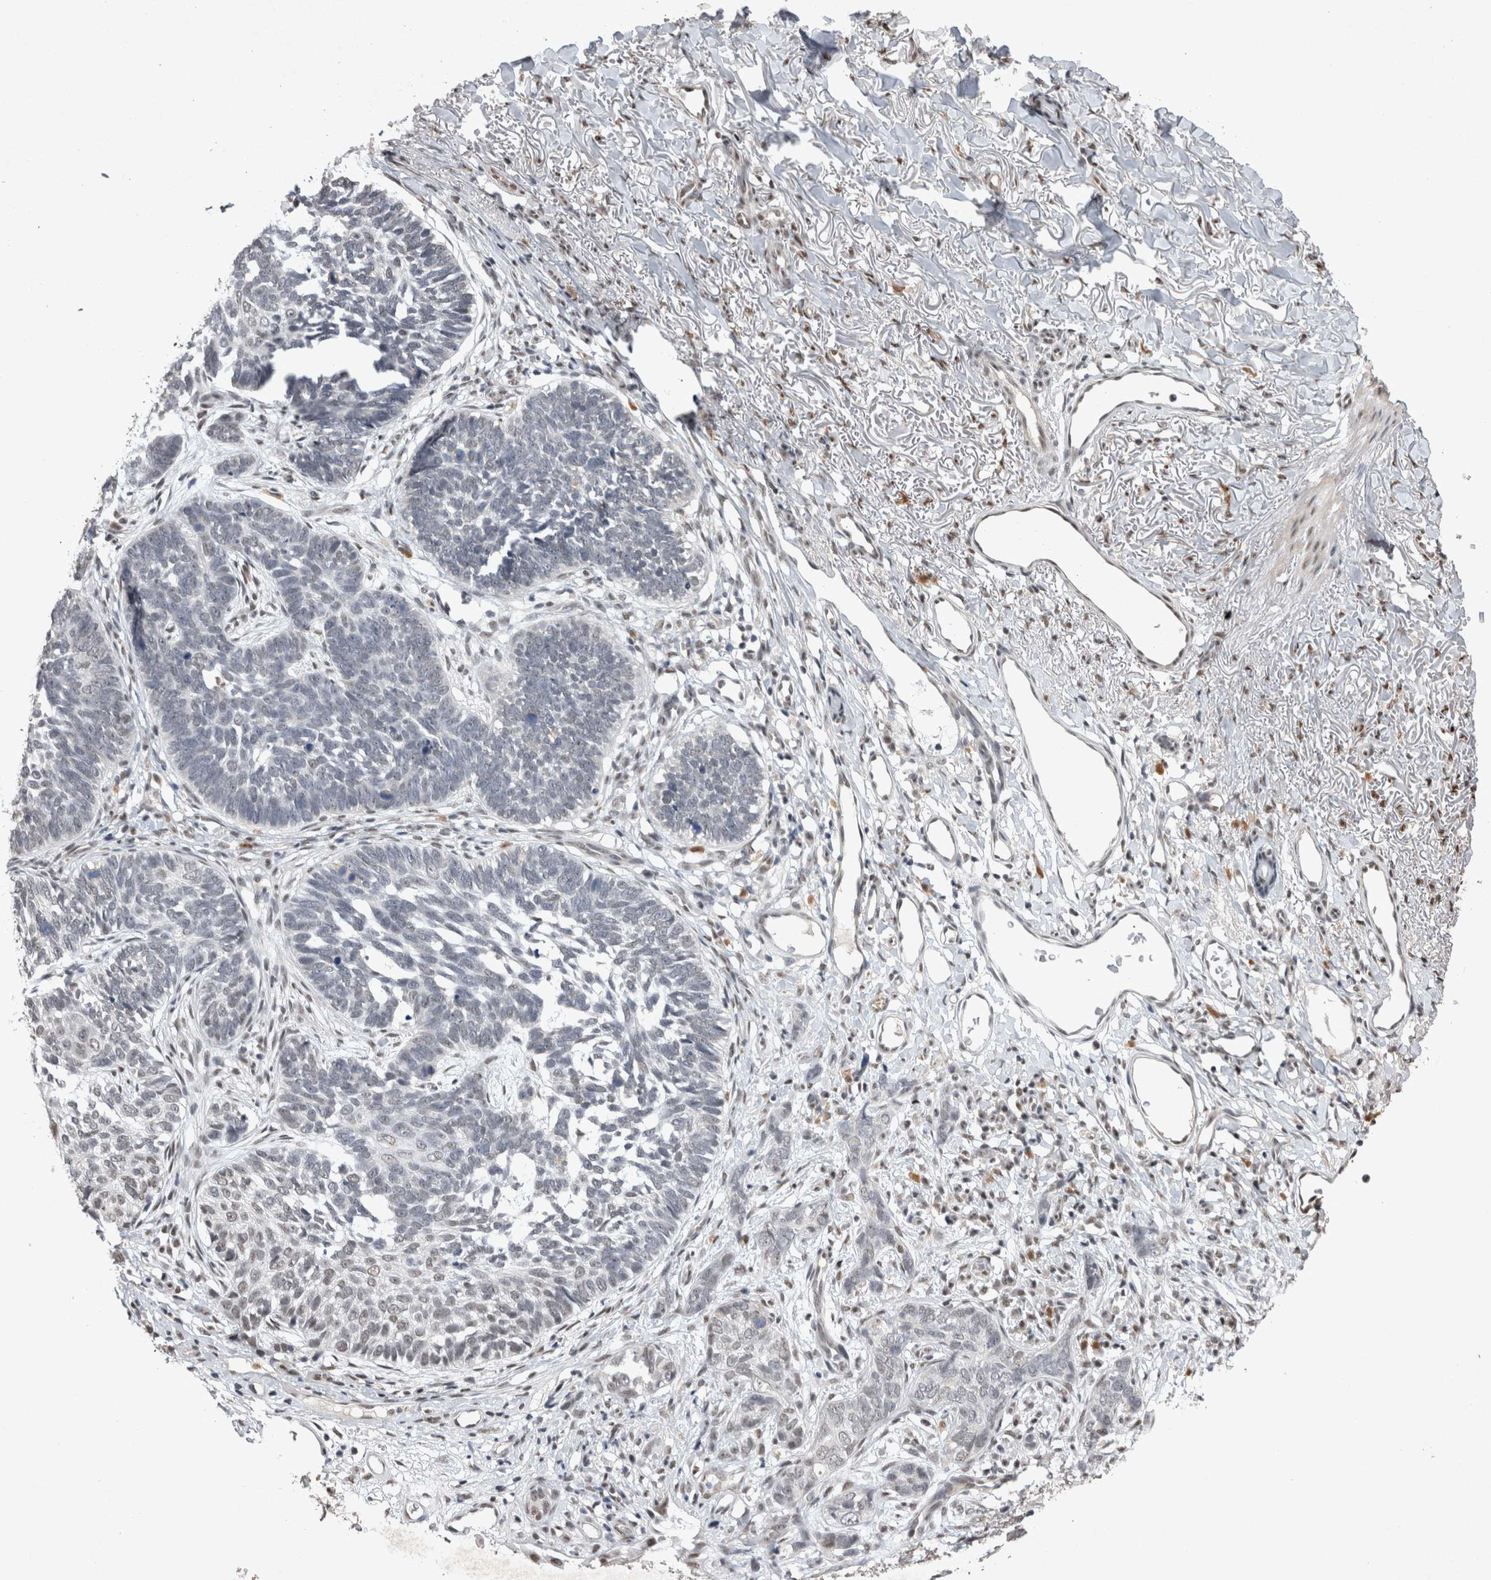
{"staining": {"intensity": "negative", "quantity": "none", "location": "none"}, "tissue": "skin cancer", "cell_type": "Tumor cells", "image_type": "cancer", "snomed": [{"axis": "morphology", "description": "Normal tissue, NOS"}, {"axis": "morphology", "description": "Basal cell carcinoma"}, {"axis": "topography", "description": "Skin"}], "caption": "A micrograph of skin cancer stained for a protein exhibits no brown staining in tumor cells.", "gene": "RBM6", "patient": {"sex": "male", "age": 77}}